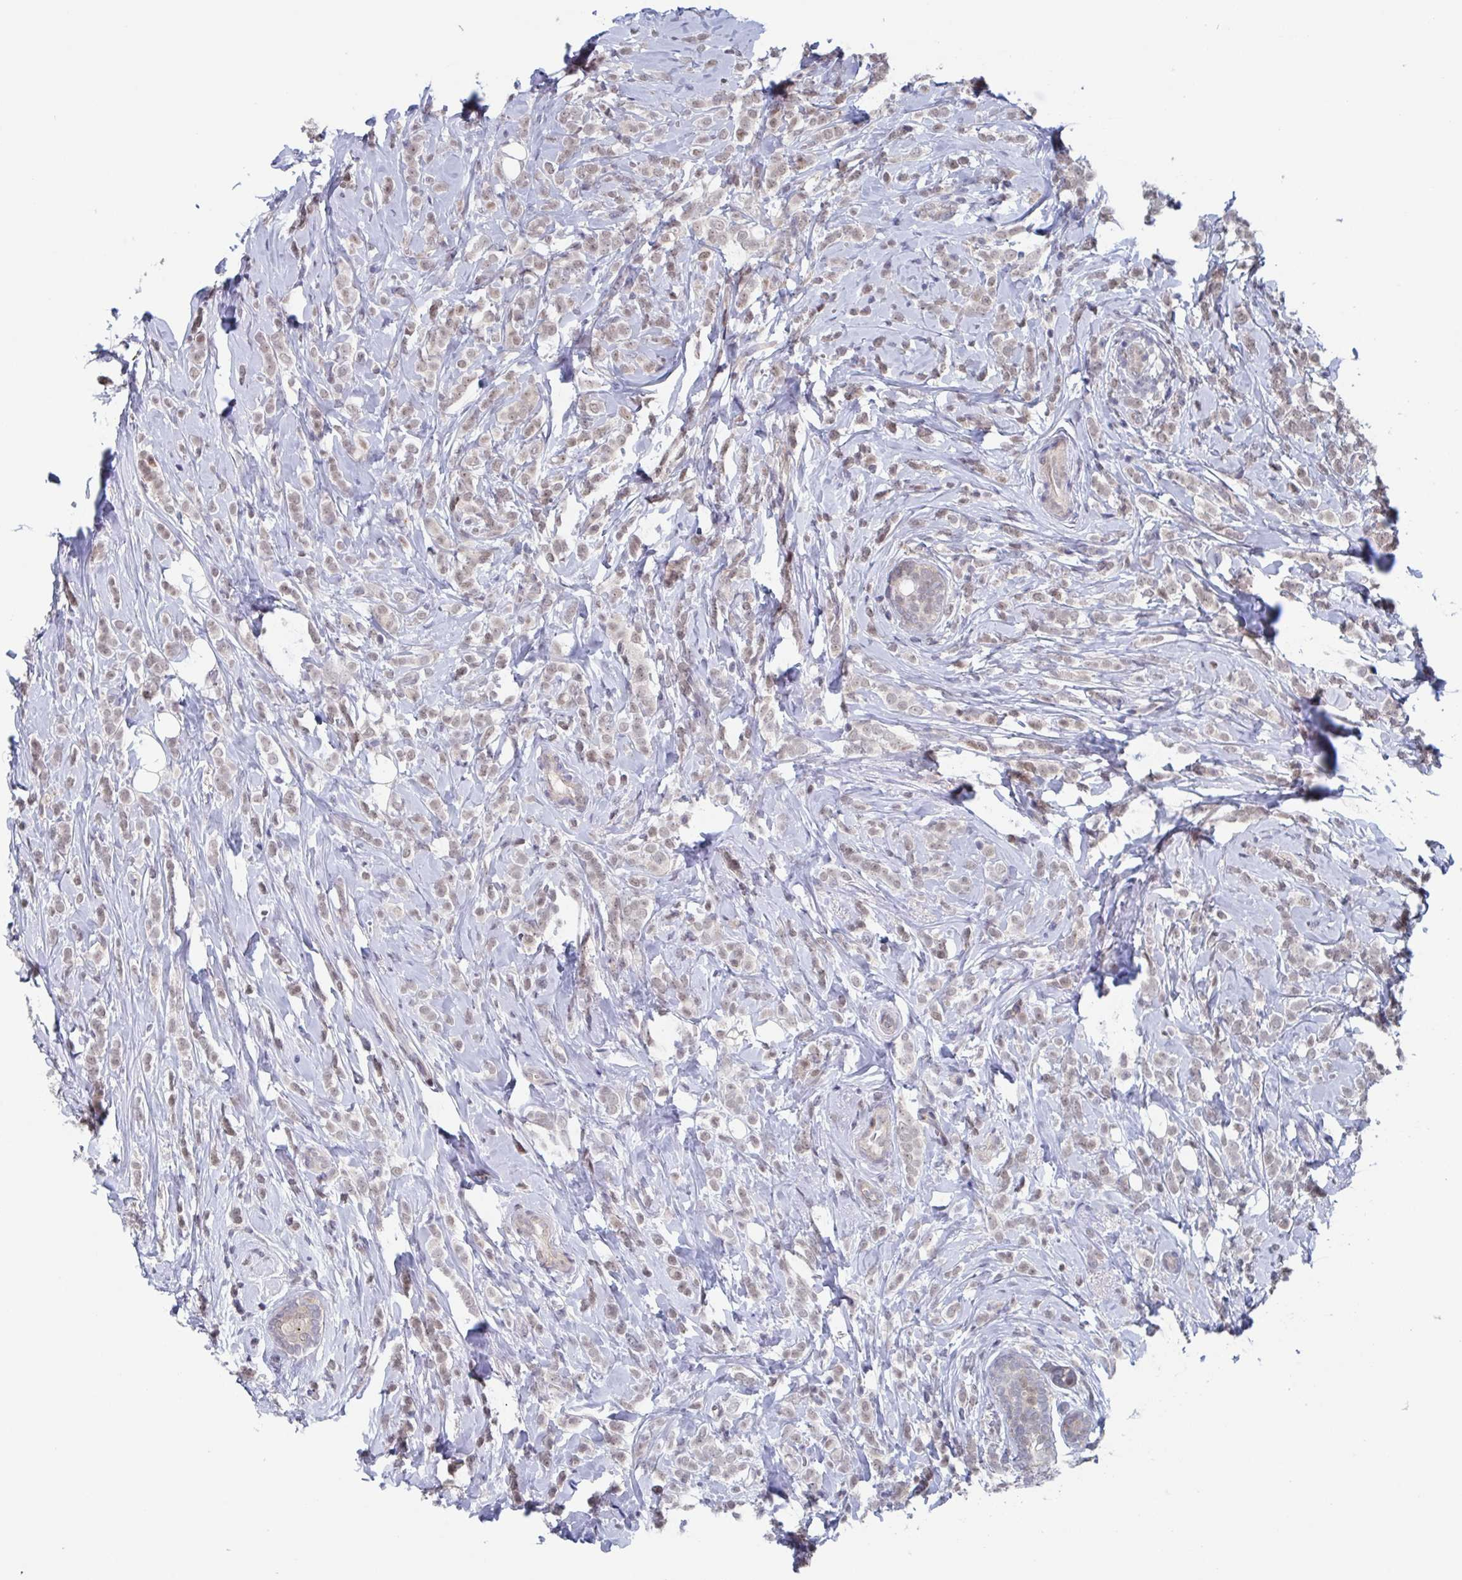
{"staining": {"intensity": "weak", "quantity": ">75%", "location": "nuclear"}, "tissue": "breast cancer", "cell_type": "Tumor cells", "image_type": "cancer", "snomed": [{"axis": "morphology", "description": "Lobular carcinoma"}, {"axis": "topography", "description": "Breast"}], "caption": "Protein staining of breast cancer (lobular carcinoma) tissue shows weak nuclear expression in approximately >75% of tumor cells.", "gene": "RNF212", "patient": {"sex": "female", "age": 49}}